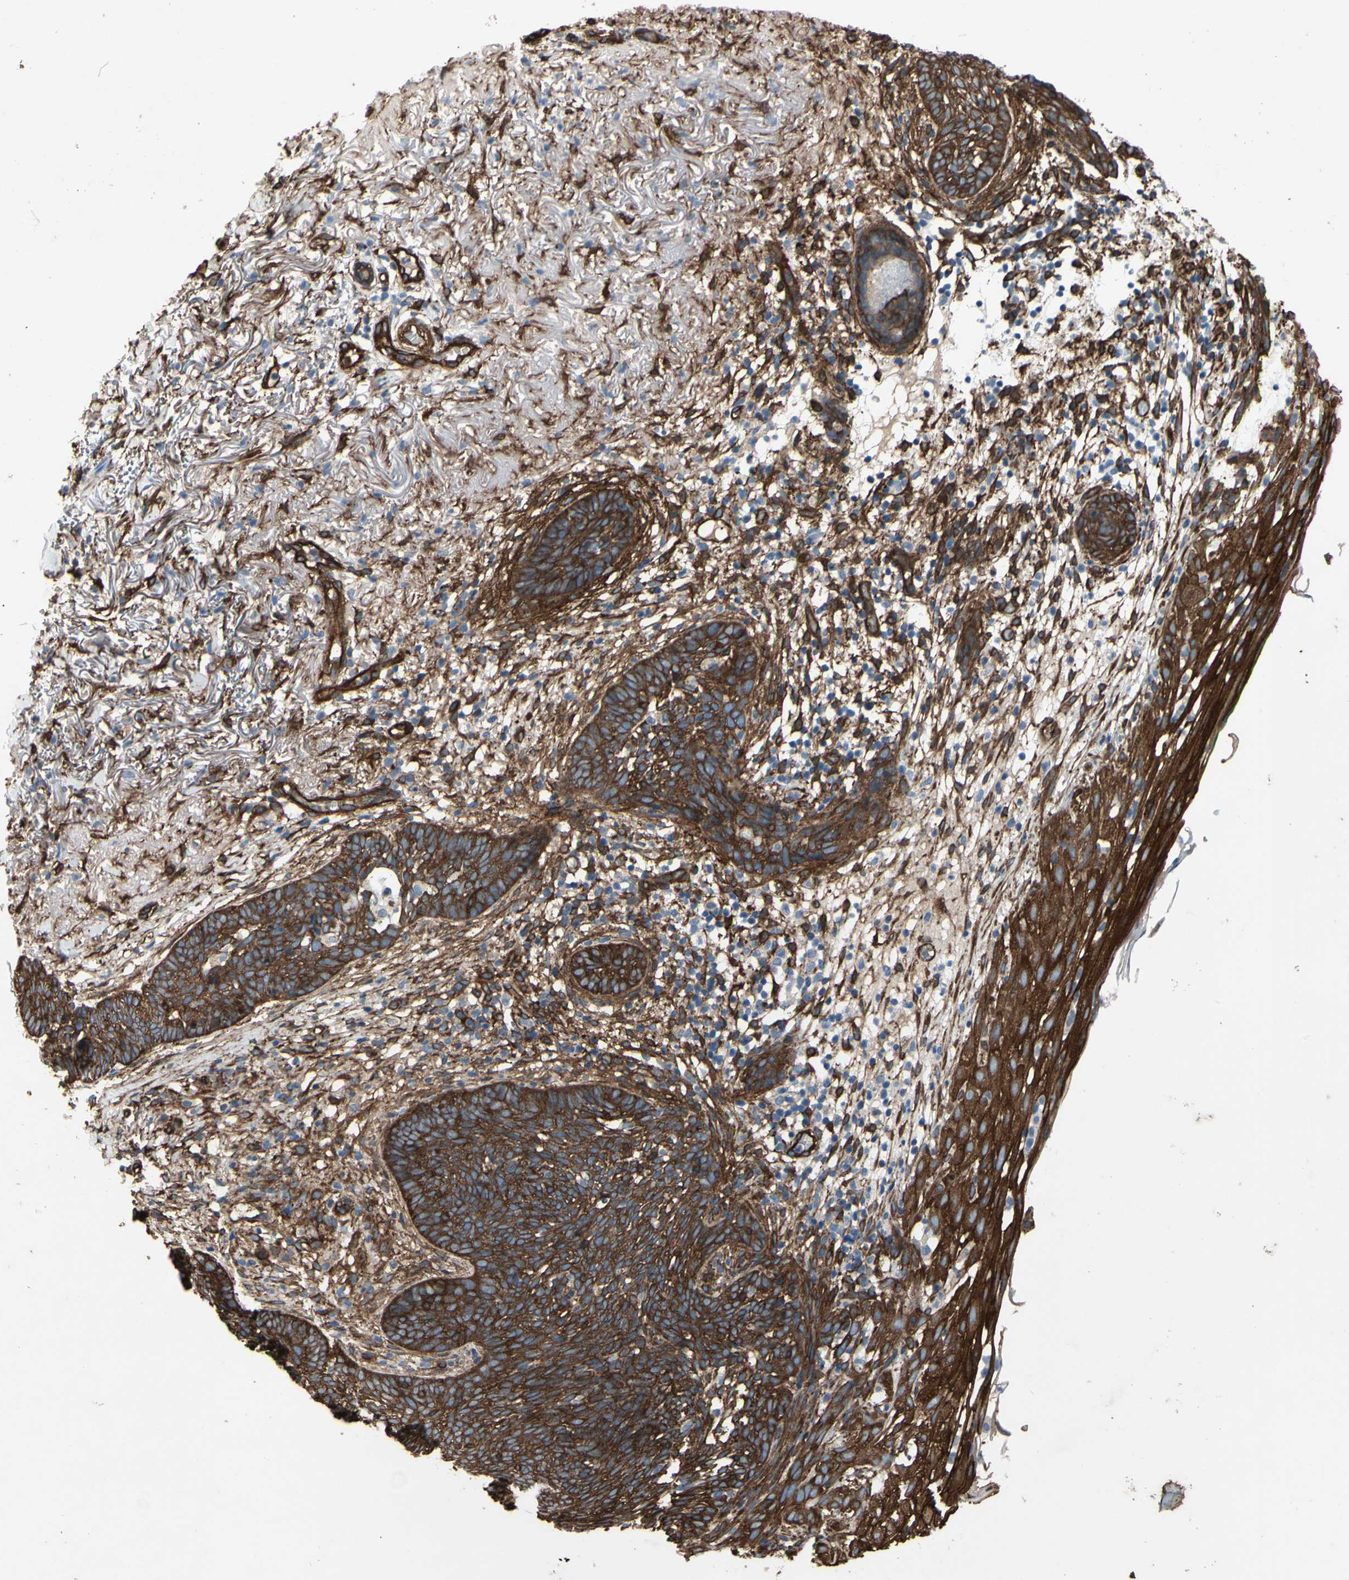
{"staining": {"intensity": "strong", "quantity": ">75%", "location": "cytoplasmic/membranous"}, "tissue": "skin cancer", "cell_type": "Tumor cells", "image_type": "cancer", "snomed": [{"axis": "morphology", "description": "Basal cell carcinoma"}, {"axis": "topography", "description": "Skin"}], "caption": "Skin cancer (basal cell carcinoma) was stained to show a protein in brown. There is high levels of strong cytoplasmic/membranous staining in about >75% of tumor cells.", "gene": "CTTNBP2", "patient": {"sex": "female", "age": 70}}